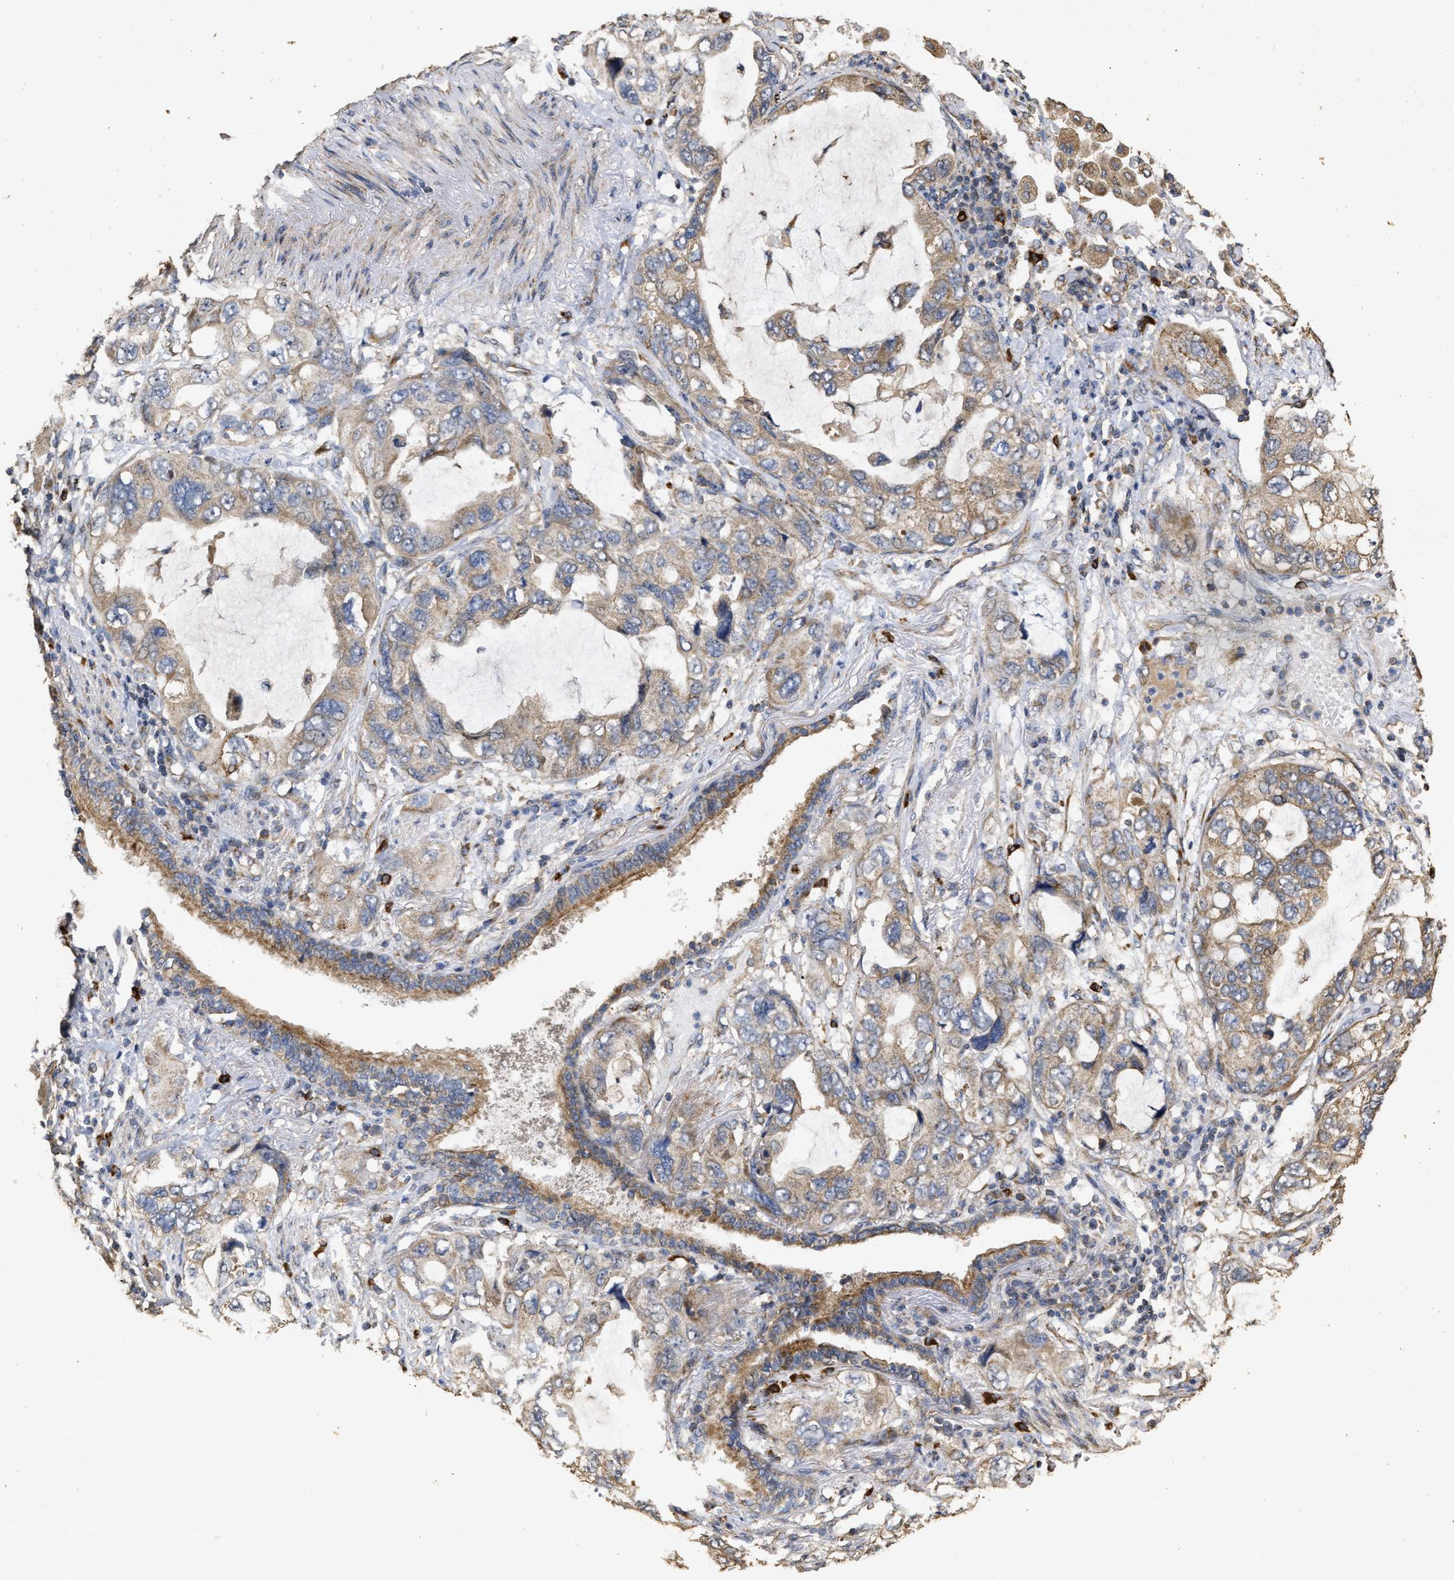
{"staining": {"intensity": "moderate", "quantity": ">75%", "location": "cytoplasmic/membranous"}, "tissue": "lung cancer", "cell_type": "Tumor cells", "image_type": "cancer", "snomed": [{"axis": "morphology", "description": "Squamous cell carcinoma, NOS"}, {"axis": "topography", "description": "Lung"}], "caption": "IHC (DAB (3,3'-diaminobenzidine)) staining of lung cancer (squamous cell carcinoma) exhibits moderate cytoplasmic/membranous protein positivity in approximately >75% of tumor cells.", "gene": "NAV1", "patient": {"sex": "female", "age": 73}}